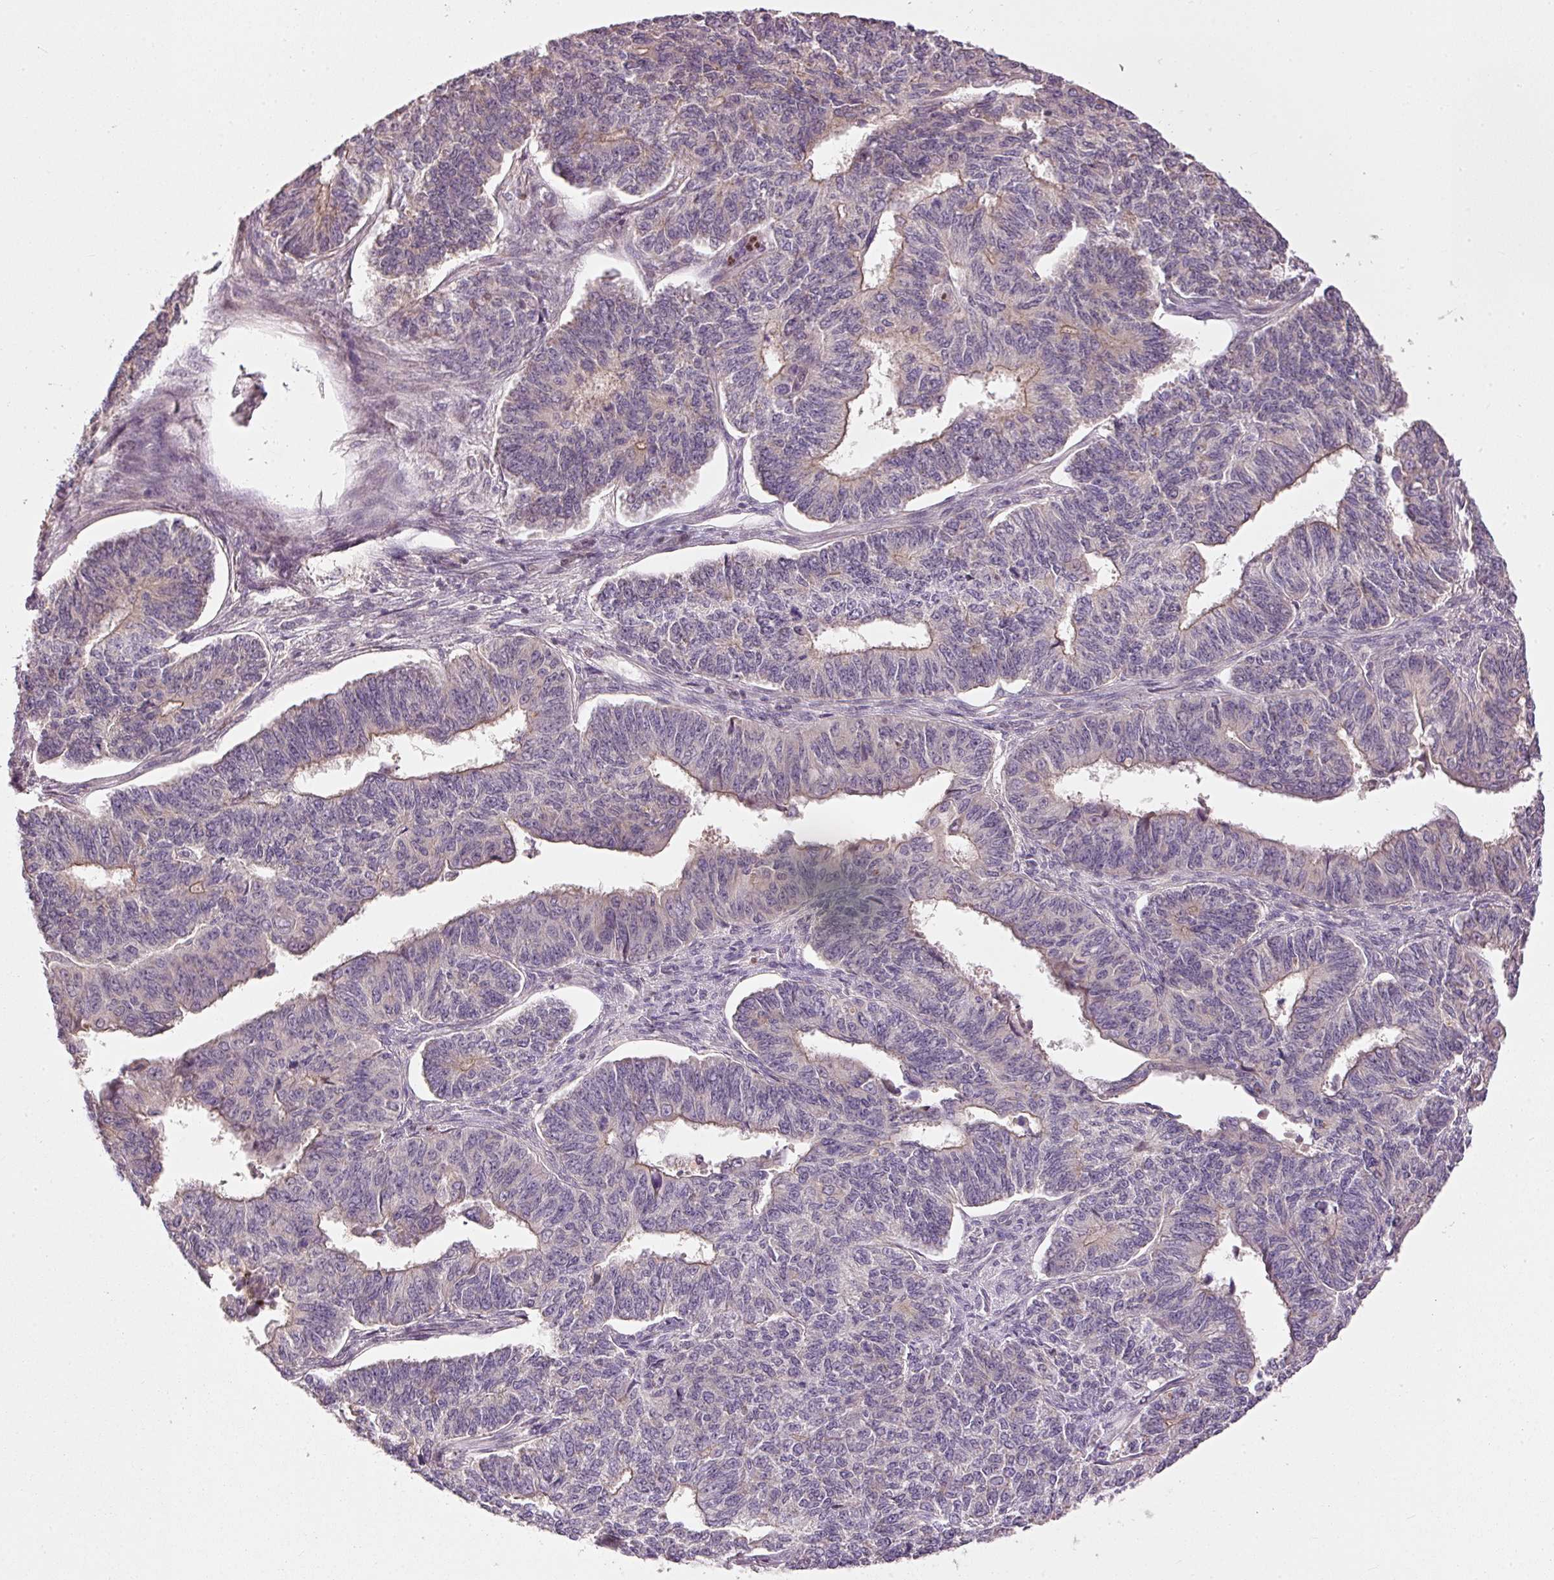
{"staining": {"intensity": "negative", "quantity": "none", "location": "none"}, "tissue": "endometrial cancer", "cell_type": "Tumor cells", "image_type": "cancer", "snomed": [{"axis": "morphology", "description": "Adenocarcinoma, NOS"}, {"axis": "topography", "description": "Endometrium"}], "caption": "The immunohistochemistry (IHC) micrograph has no significant expression in tumor cells of endometrial cancer (adenocarcinoma) tissue.", "gene": "MTHFD1L", "patient": {"sex": "female", "age": 32}}